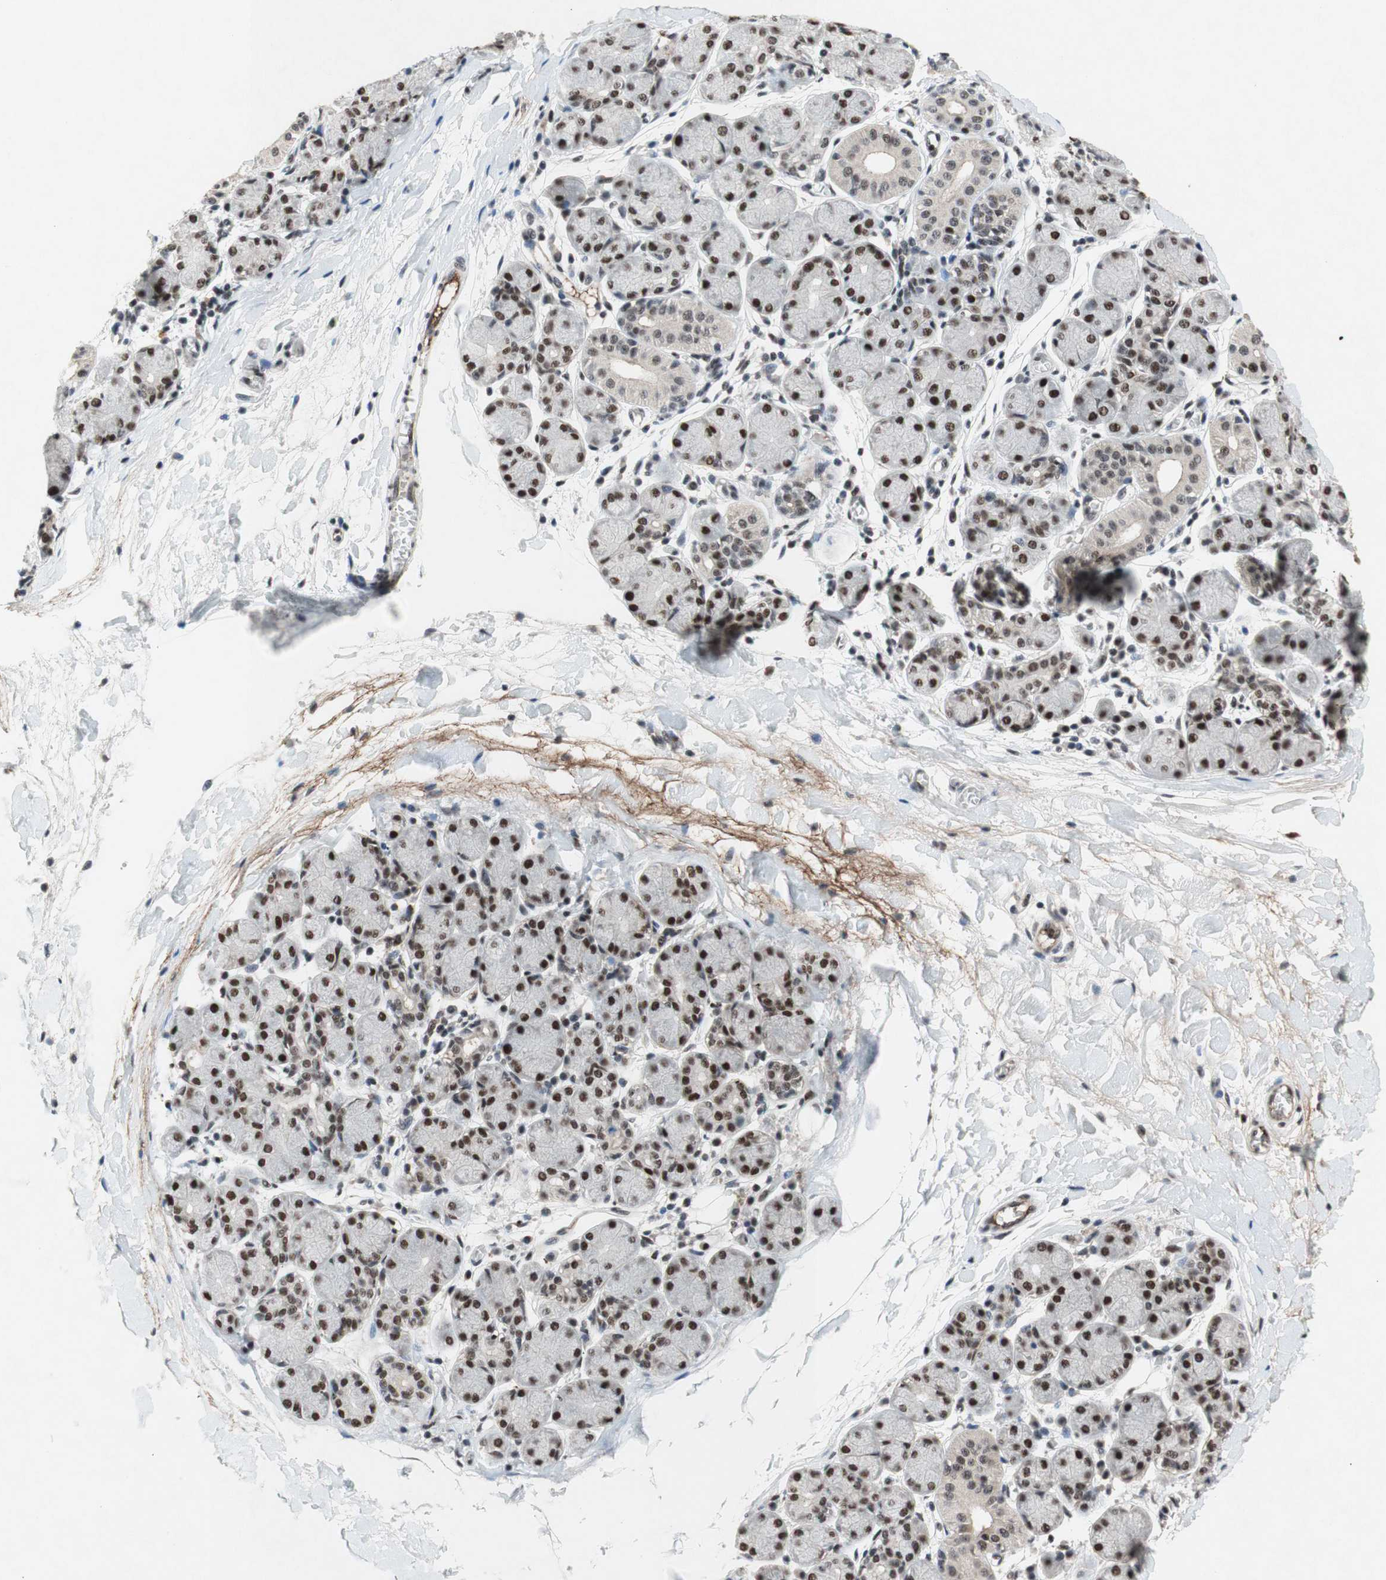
{"staining": {"intensity": "strong", "quantity": ">75%", "location": "nuclear"}, "tissue": "salivary gland", "cell_type": "Glandular cells", "image_type": "normal", "snomed": [{"axis": "morphology", "description": "Normal tissue, NOS"}, {"axis": "topography", "description": "Salivary gland"}], "caption": "Immunohistochemistry micrograph of normal salivary gland stained for a protein (brown), which demonstrates high levels of strong nuclear positivity in approximately >75% of glandular cells.", "gene": "TLE1", "patient": {"sex": "female", "age": 24}}